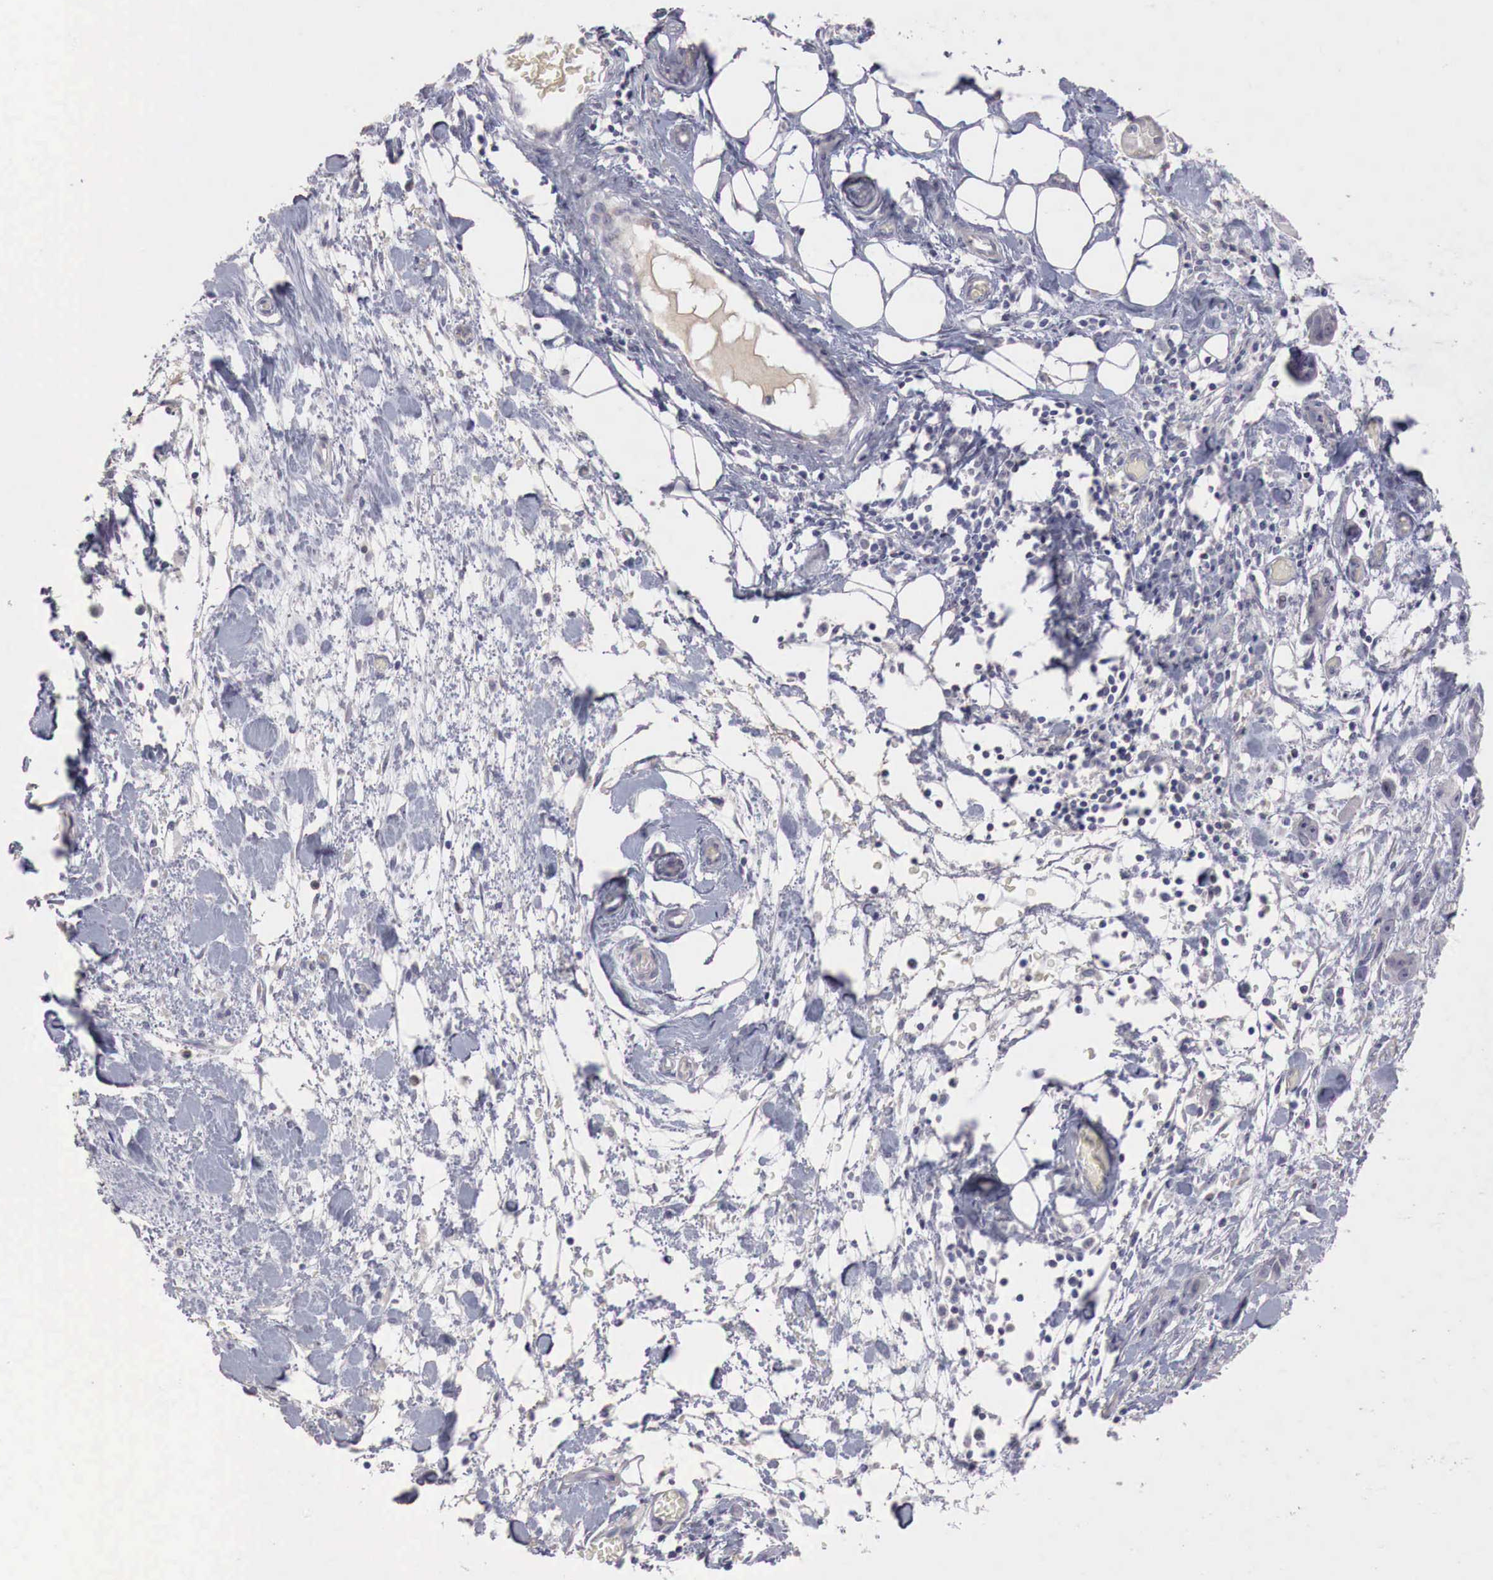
{"staining": {"intensity": "negative", "quantity": "none", "location": "none"}, "tissue": "stomach cancer", "cell_type": "Tumor cells", "image_type": "cancer", "snomed": [{"axis": "morphology", "description": "Adenocarcinoma, NOS"}, {"axis": "topography", "description": "Stomach, upper"}], "caption": "This is an immunohistochemistry image of stomach cancer. There is no expression in tumor cells.", "gene": "GATA1", "patient": {"sex": "male", "age": 47}}